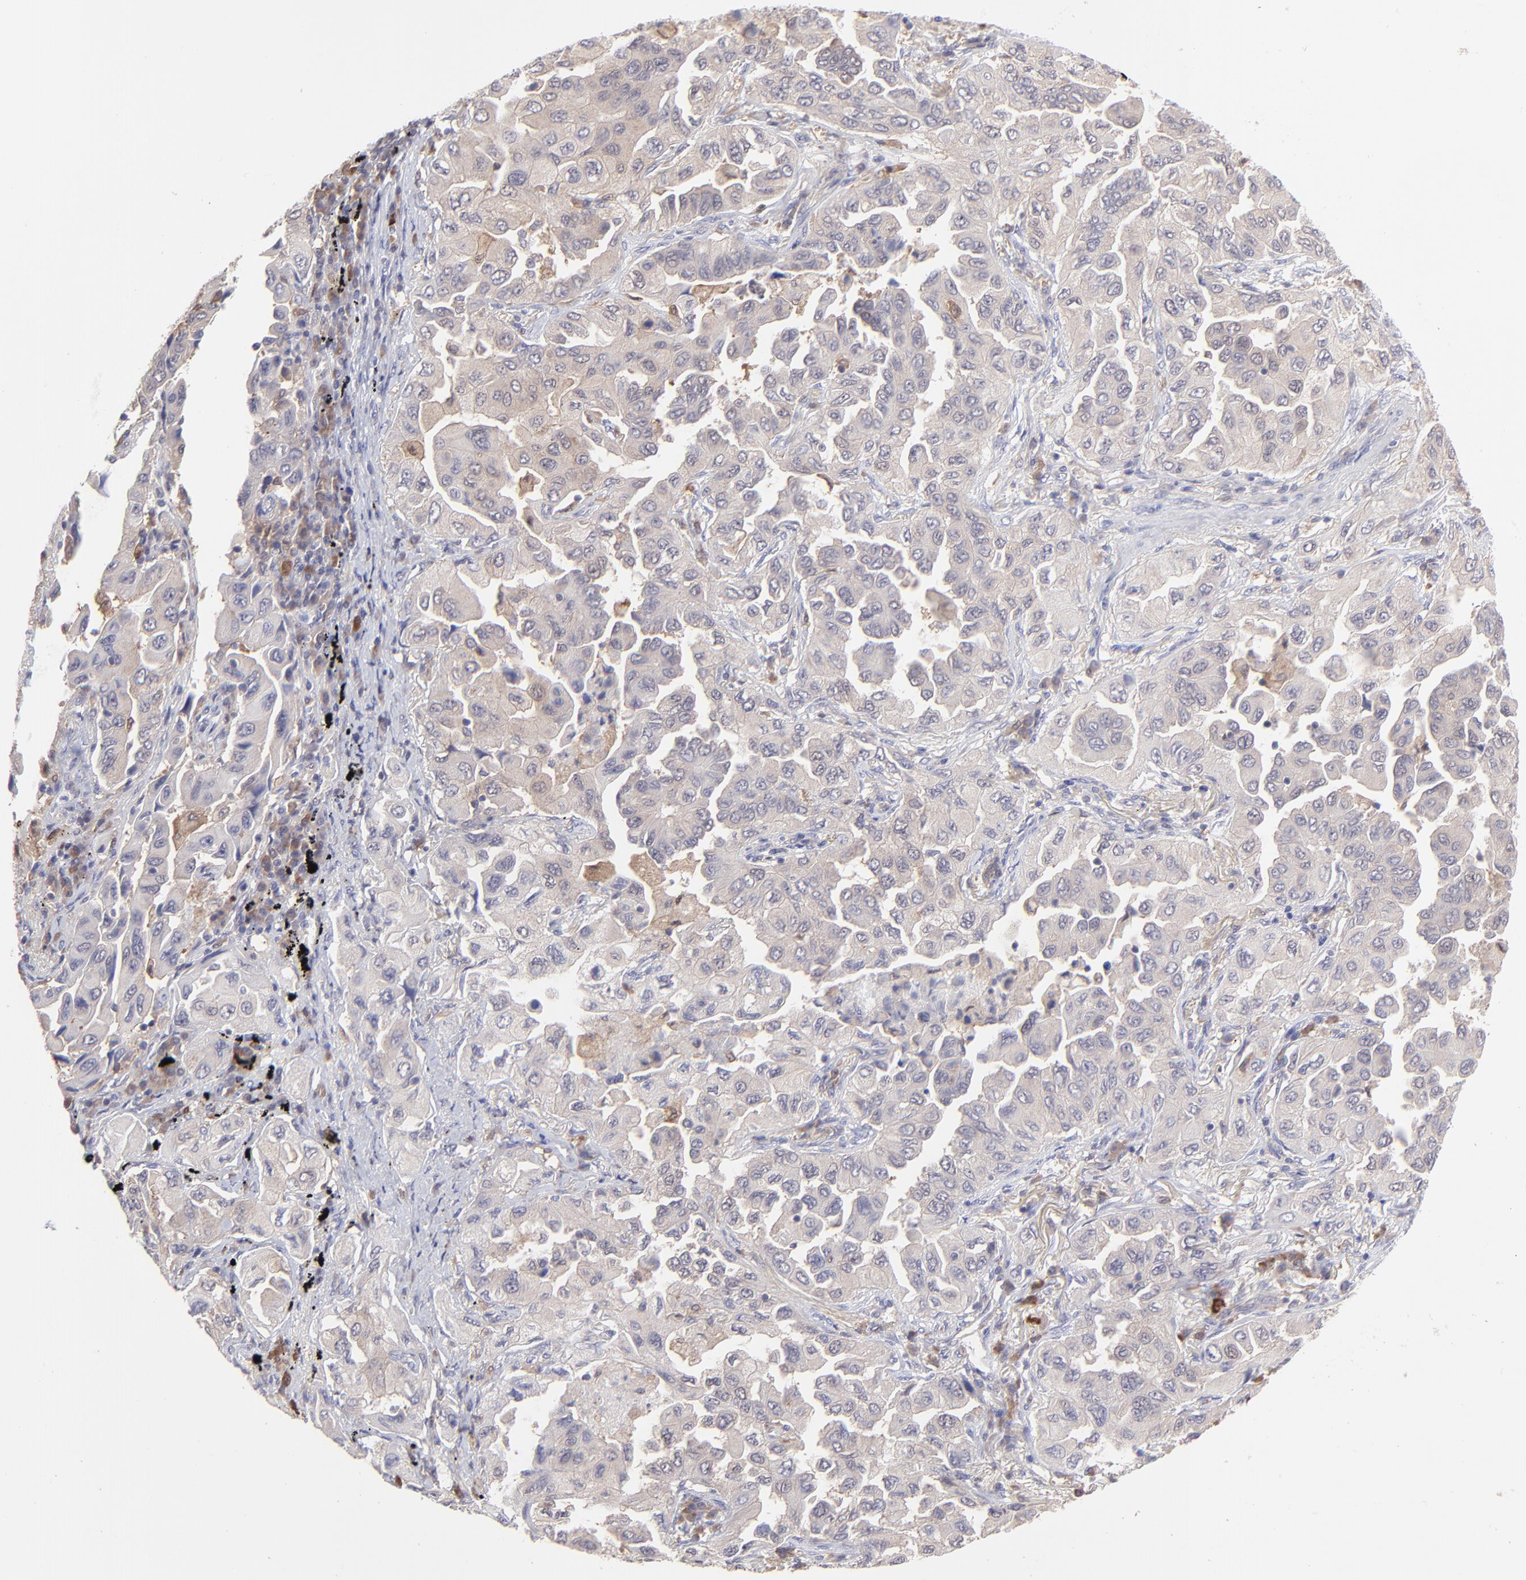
{"staining": {"intensity": "weak", "quantity": ">75%", "location": "cytoplasmic/membranous"}, "tissue": "lung cancer", "cell_type": "Tumor cells", "image_type": "cancer", "snomed": [{"axis": "morphology", "description": "Adenocarcinoma, NOS"}, {"axis": "topography", "description": "Lung"}], "caption": "A low amount of weak cytoplasmic/membranous staining is seen in approximately >75% of tumor cells in lung adenocarcinoma tissue.", "gene": "HYAL1", "patient": {"sex": "female", "age": 65}}